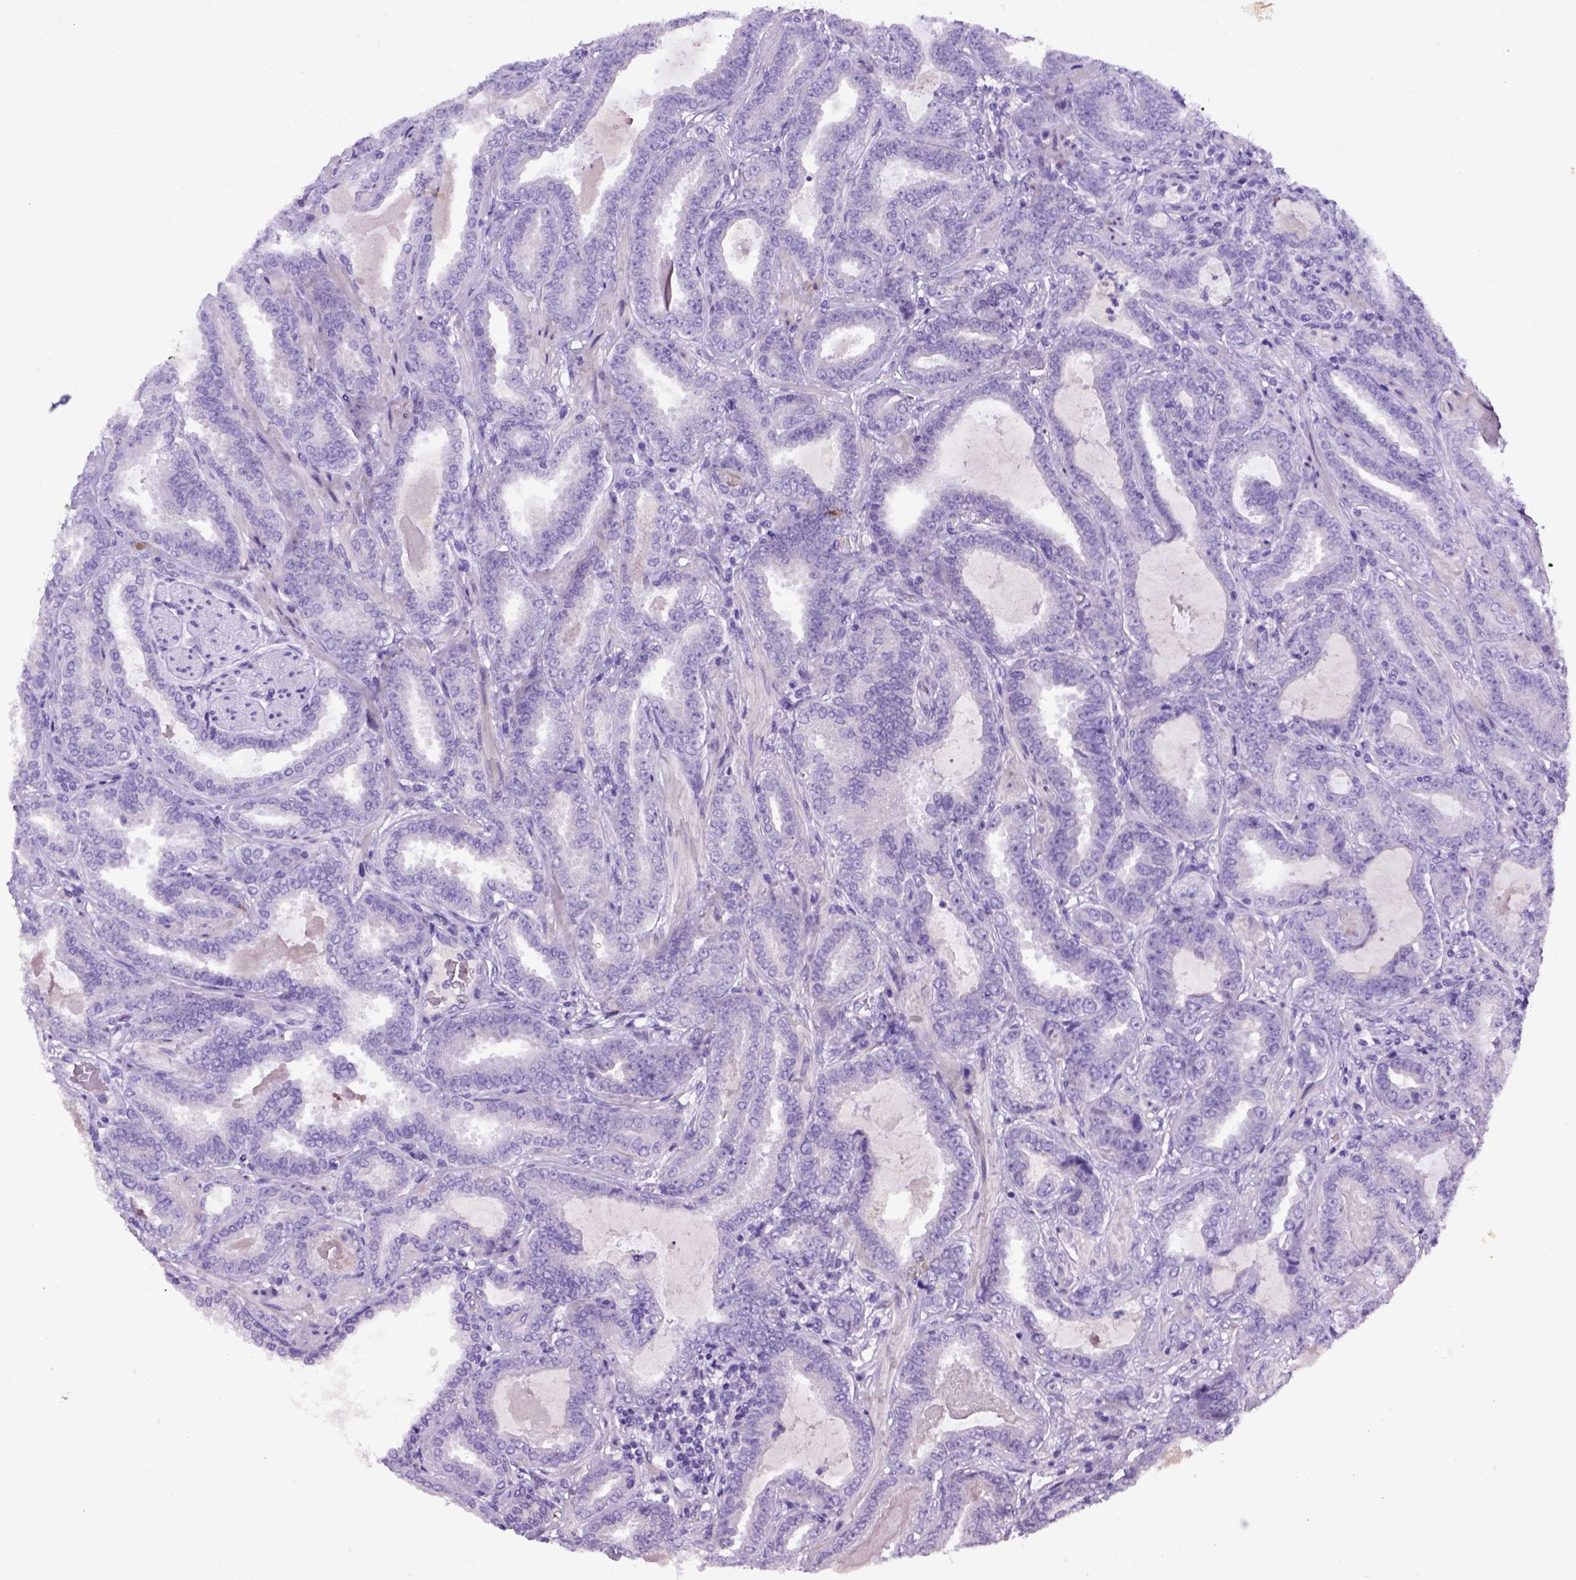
{"staining": {"intensity": "negative", "quantity": "none", "location": "none"}, "tissue": "prostate cancer", "cell_type": "Tumor cells", "image_type": "cancer", "snomed": [{"axis": "morphology", "description": "Adenocarcinoma, NOS"}, {"axis": "topography", "description": "Prostate"}], "caption": "DAB immunohistochemical staining of adenocarcinoma (prostate) displays no significant staining in tumor cells. (Brightfield microscopy of DAB (3,3'-diaminobenzidine) immunohistochemistry (IHC) at high magnification).", "gene": "ITIH4", "patient": {"sex": "male", "age": 64}}